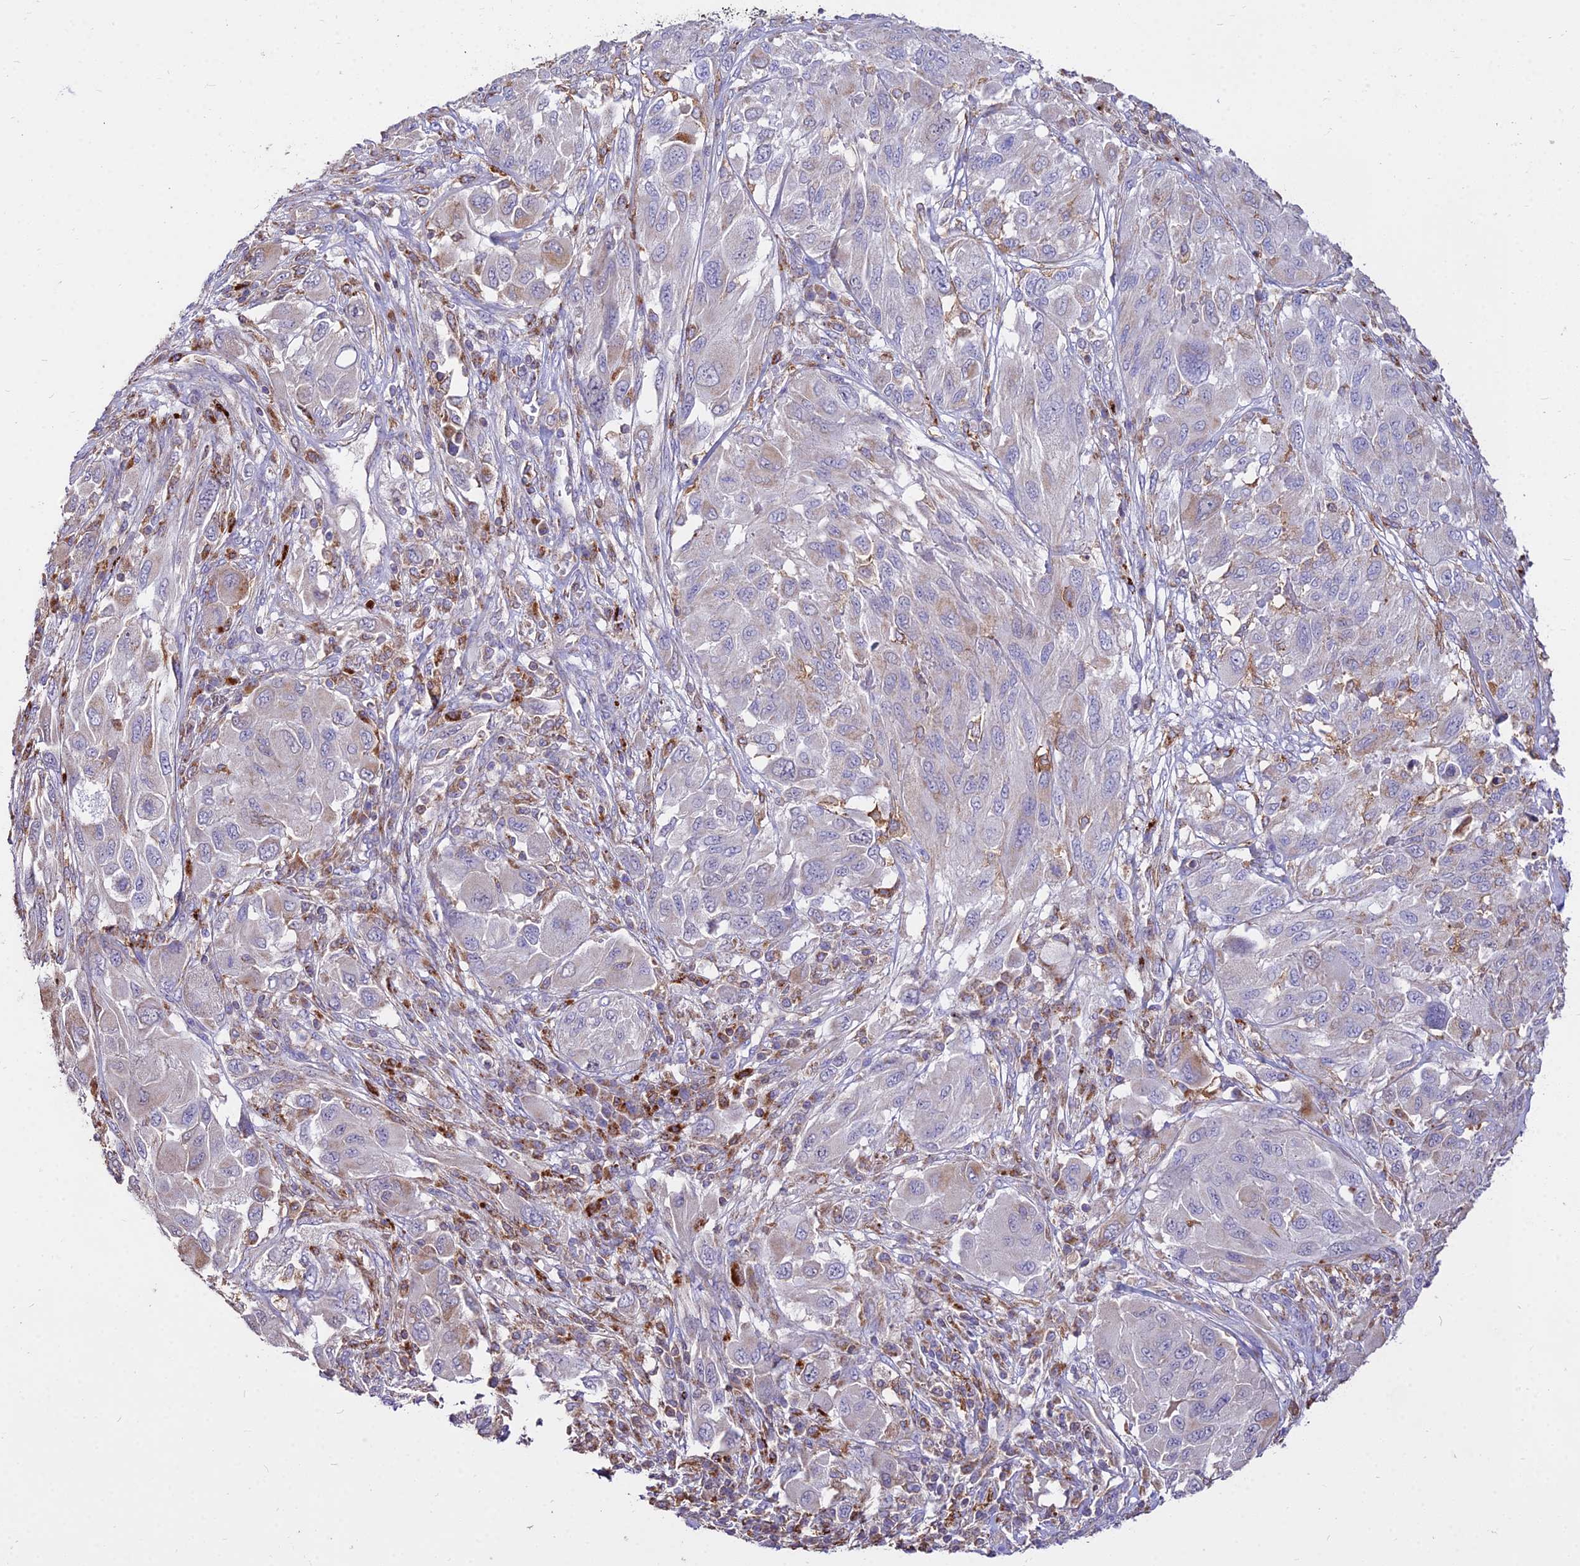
{"staining": {"intensity": "negative", "quantity": "none", "location": "none"}, "tissue": "melanoma", "cell_type": "Tumor cells", "image_type": "cancer", "snomed": [{"axis": "morphology", "description": "Malignant melanoma, NOS"}, {"axis": "topography", "description": "Skin"}], "caption": "Histopathology image shows no significant protein staining in tumor cells of melanoma.", "gene": "PNLIPRP3", "patient": {"sex": "female", "age": 91}}